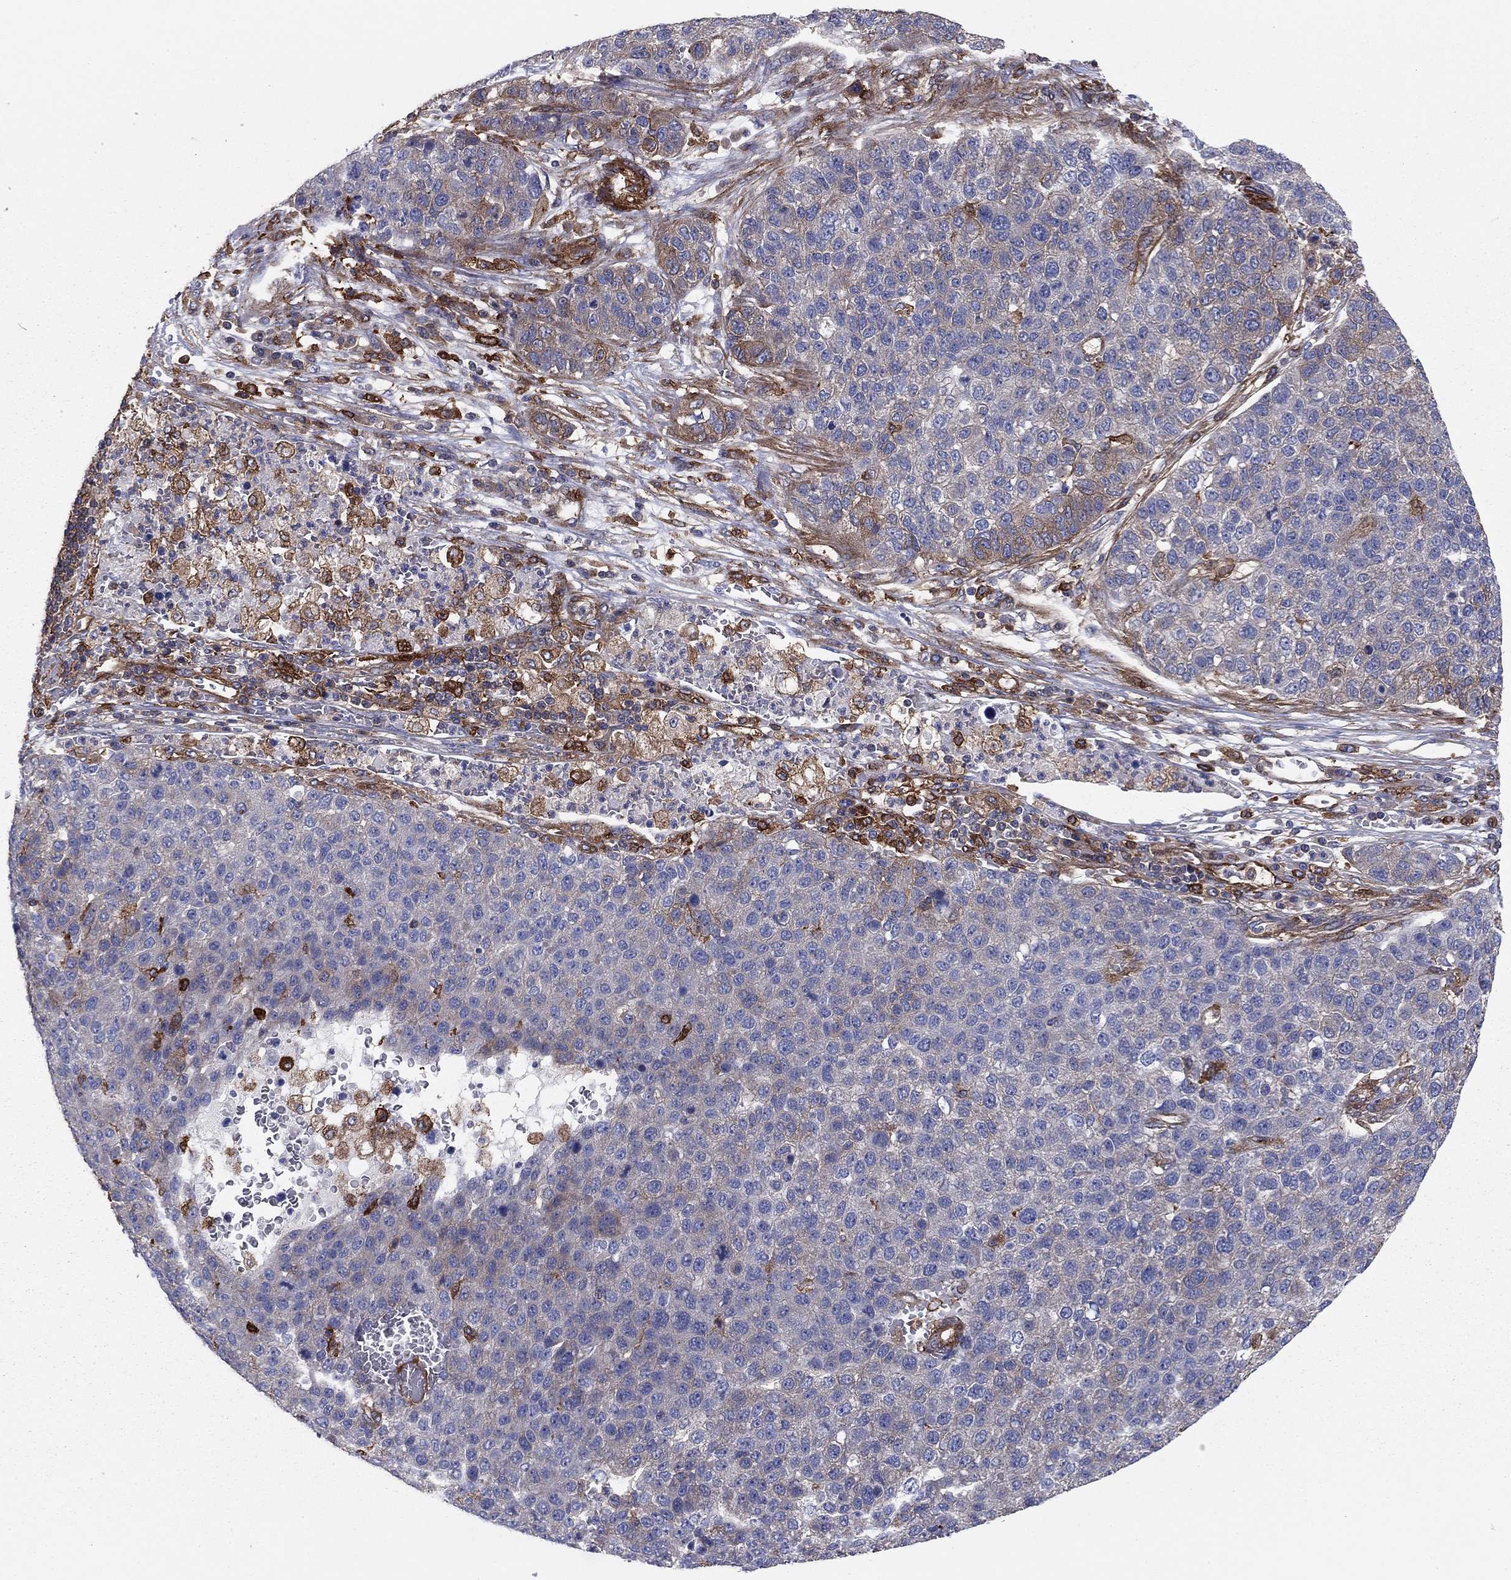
{"staining": {"intensity": "negative", "quantity": "none", "location": "none"}, "tissue": "pancreatic cancer", "cell_type": "Tumor cells", "image_type": "cancer", "snomed": [{"axis": "morphology", "description": "Adenocarcinoma, NOS"}, {"axis": "topography", "description": "Pancreas"}], "caption": "Immunohistochemistry of adenocarcinoma (pancreatic) exhibits no positivity in tumor cells. (DAB immunohistochemistry (IHC) with hematoxylin counter stain).", "gene": "EHBP1L1", "patient": {"sex": "female", "age": 61}}